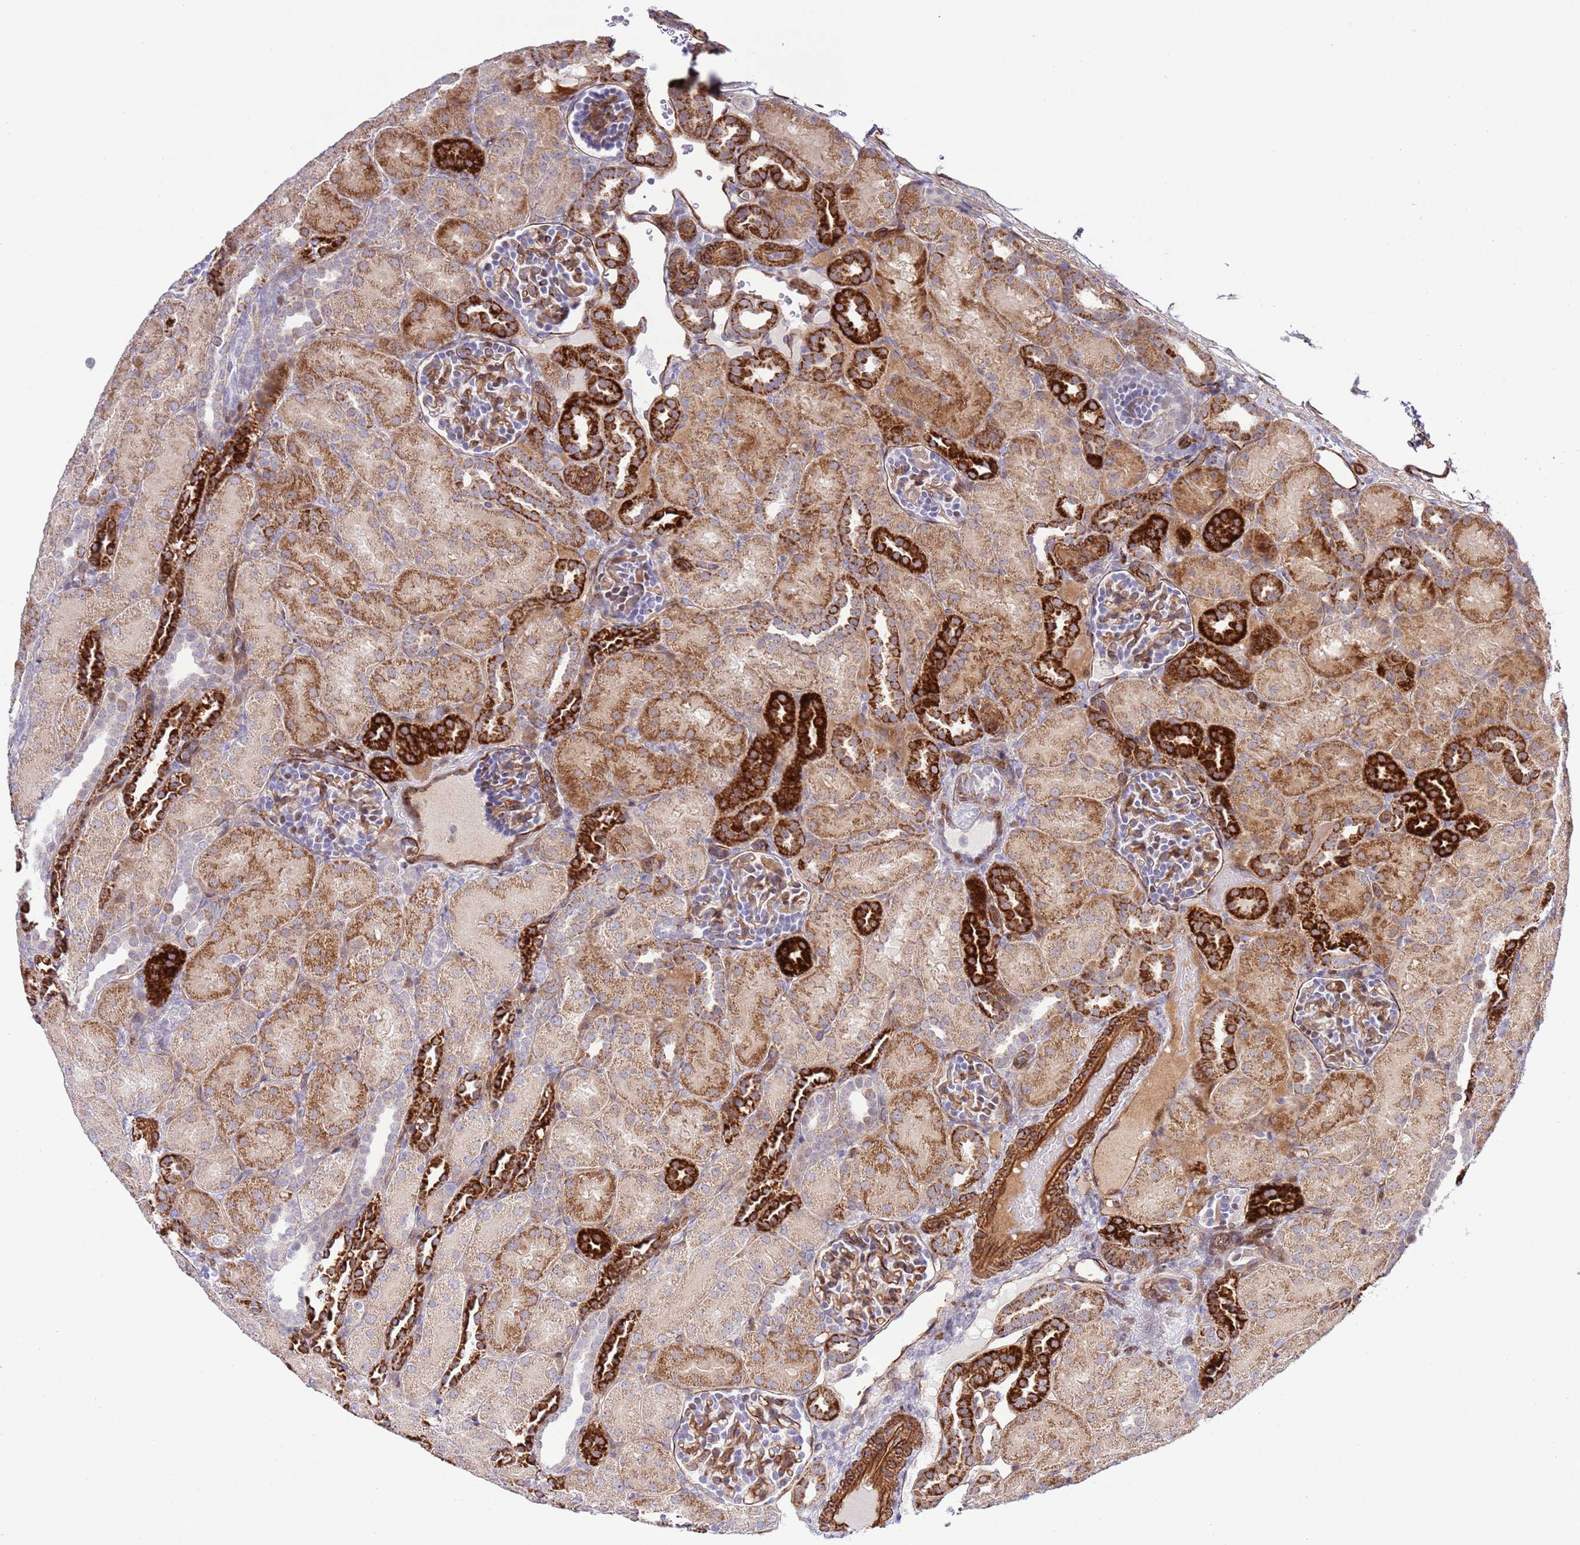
{"staining": {"intensity": "moderate", "quantity": "25%-75%", "location": "cytoplasmic/membranous"}, "tissue": "kidney", "cell_type": "Cells in glomeruli", "image_type": "normal", "snomed": [{"axis": "morphology", "description": "Normal tissue, NOS"}, {"axis": "topography", "description": "Kidney"}], "caption": "Immunohistochemical staining of unremarkable kidney demonstrates moderate cytoplasmic/membranous protein positivity in approximately 25%-75% of cells in glomeruli.", "gene": "NEK3", "patient": {"sex": "male", "age": 1}}